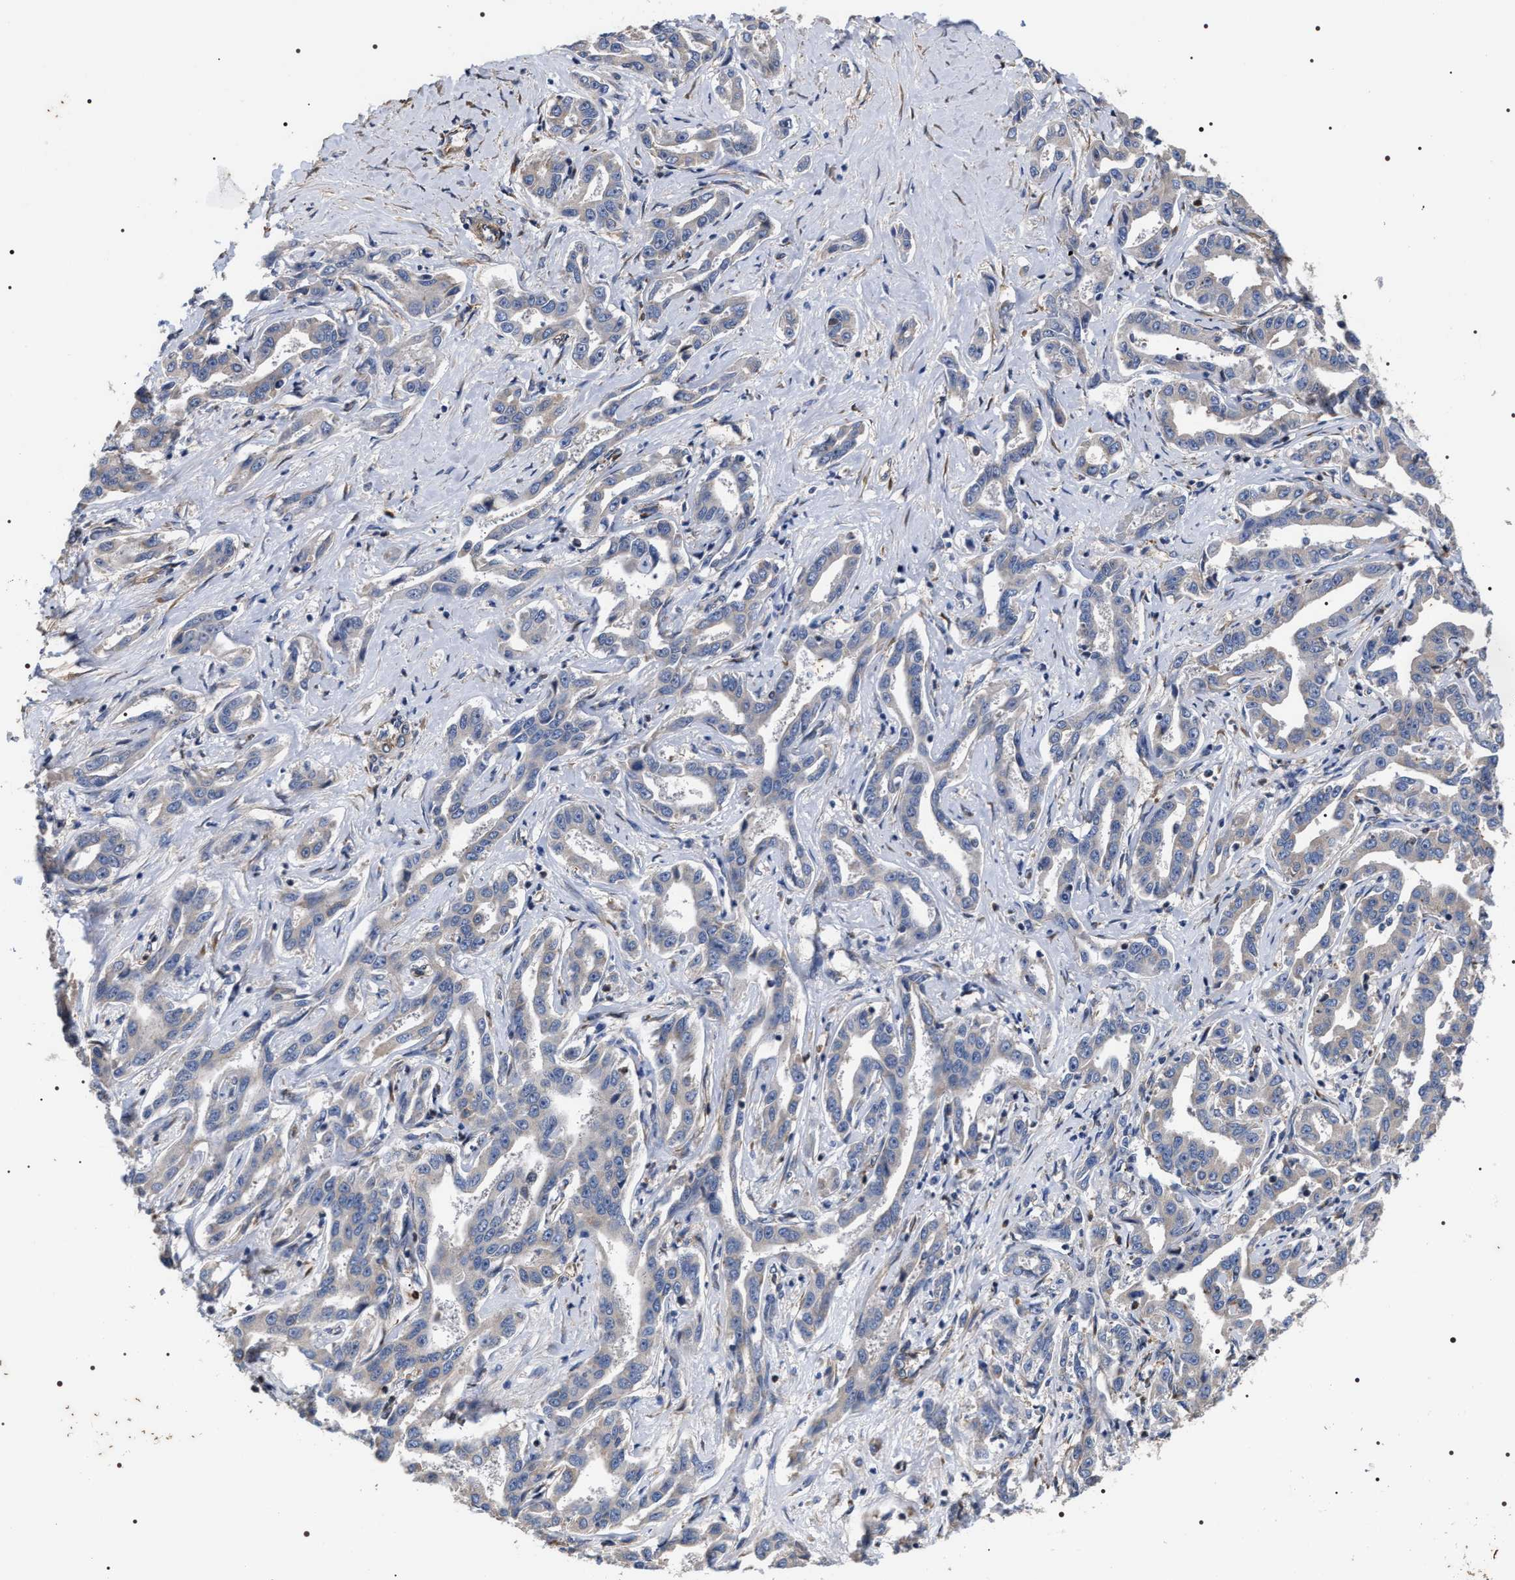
{"staining": {"intensity": "negative", "quantity": "none", "location": "none"}, "tissue": "liver cancer", "cell_type": "Tumor cells", "image_type": "cancer", "snomed": [{"axis": "morphology", "description": "Cholangiocarcinoma"}, {"axis": "topography", "description": "Liver"}], "caption": "This is an immunohistochemistry (IHC) micrograph of human liver cancer (cholangiocarcinoma). There is no staining in tumor cells.", "gene": "TSPAN33", "patient": {"sex": "male", "age": 59}}